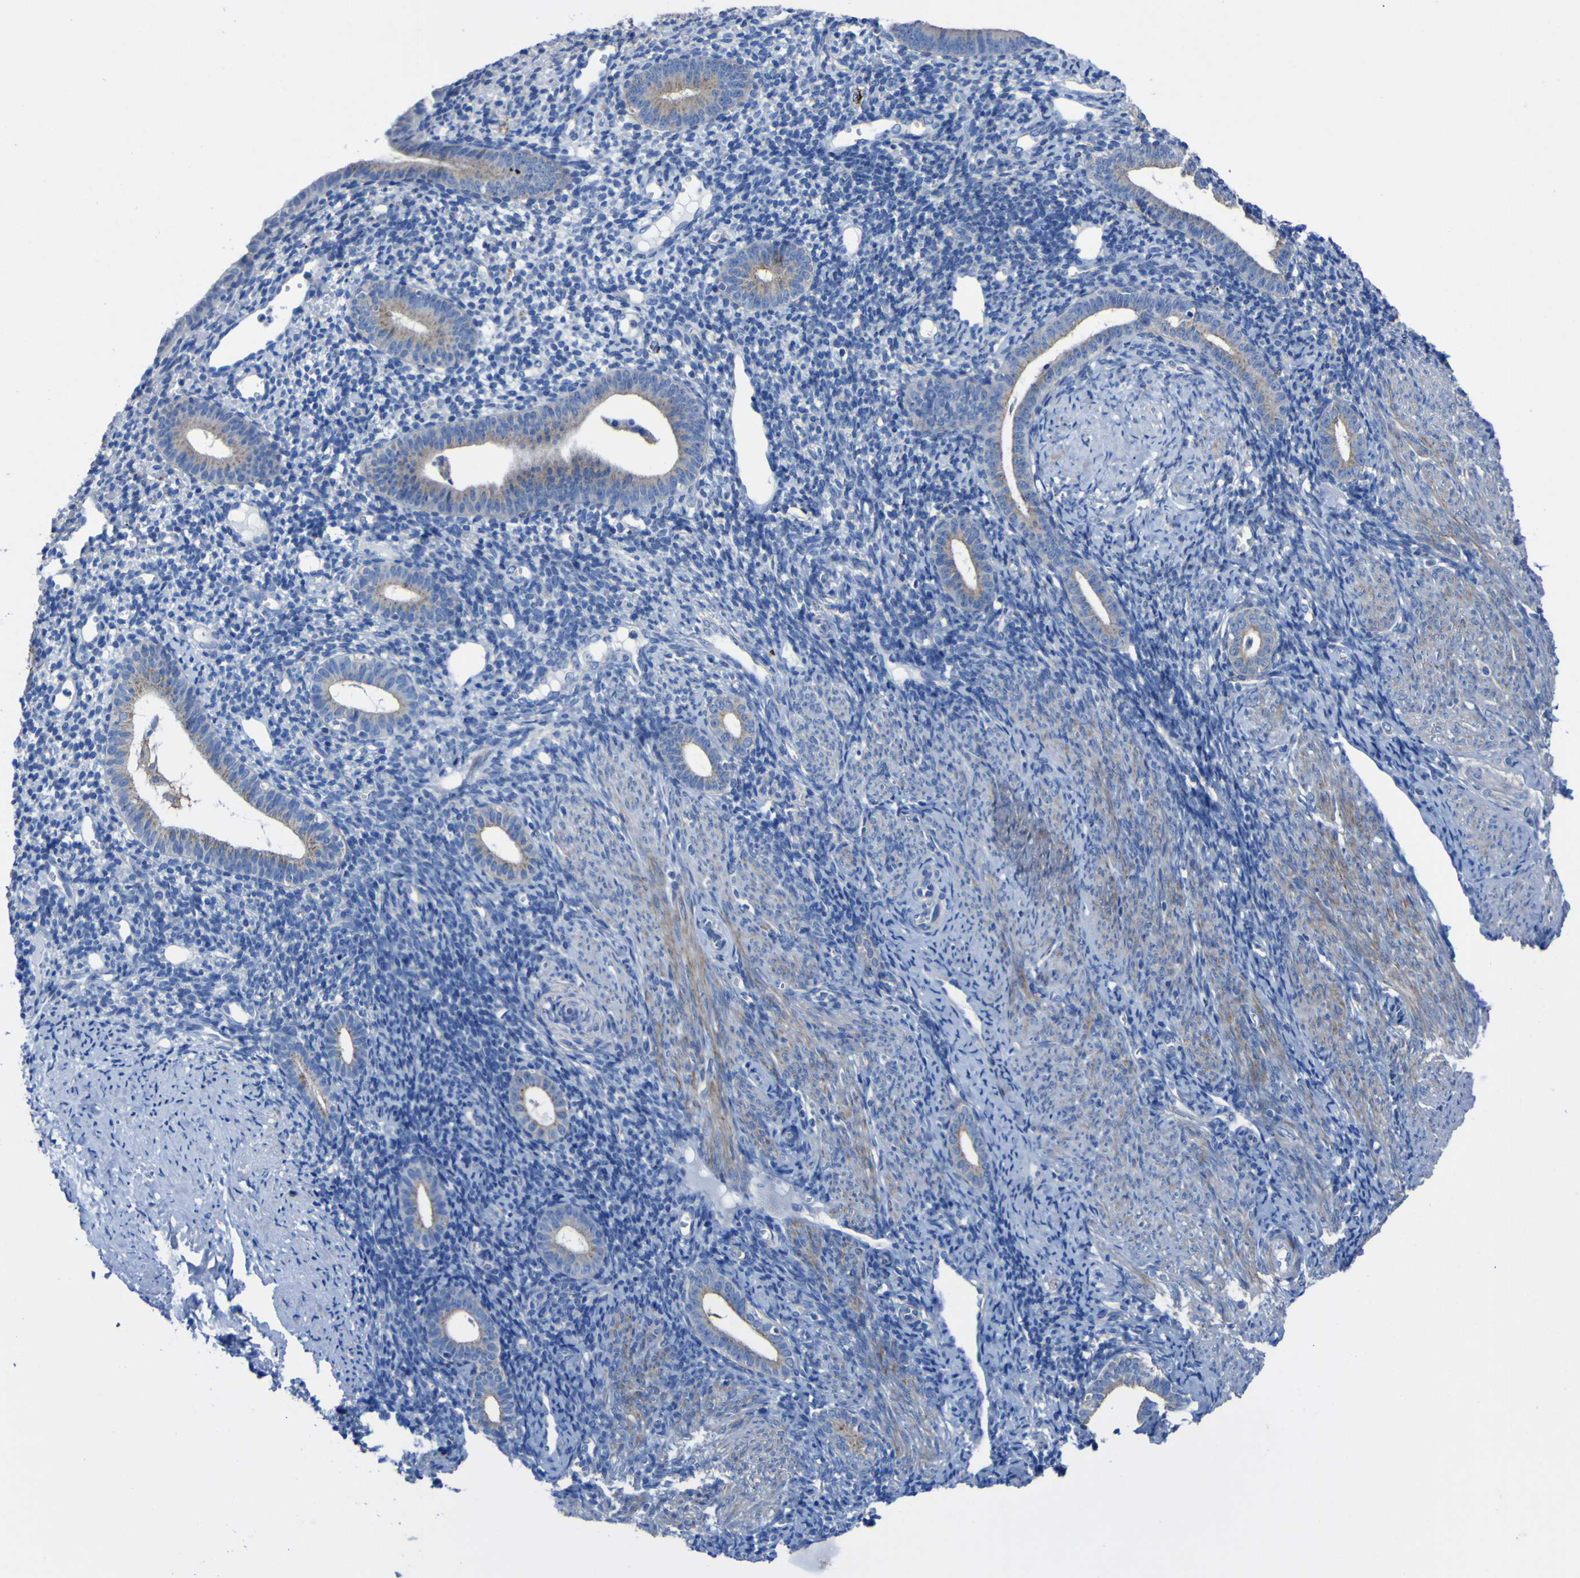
{"staining": {"intensity": "negative", "quantity": "none", "location": "none"}, "tissue": "endometrium", "cell_type": "Cells in endometrial stroma", "image_type": "normal", "snomed": [{"axis": "morphology", "description": "Normal tissue, NOS"}, {"axis": "topography", "description": "Endometrium"}], "caption": "A photomicrograph of human endometrium is negative for staining in cells in endometrial stroma. (DAB (3,3'-diaminobenzidine) IHC, high magnification).", "gene": "AGO4", "patient": {"sex": "female", "age": 50}}